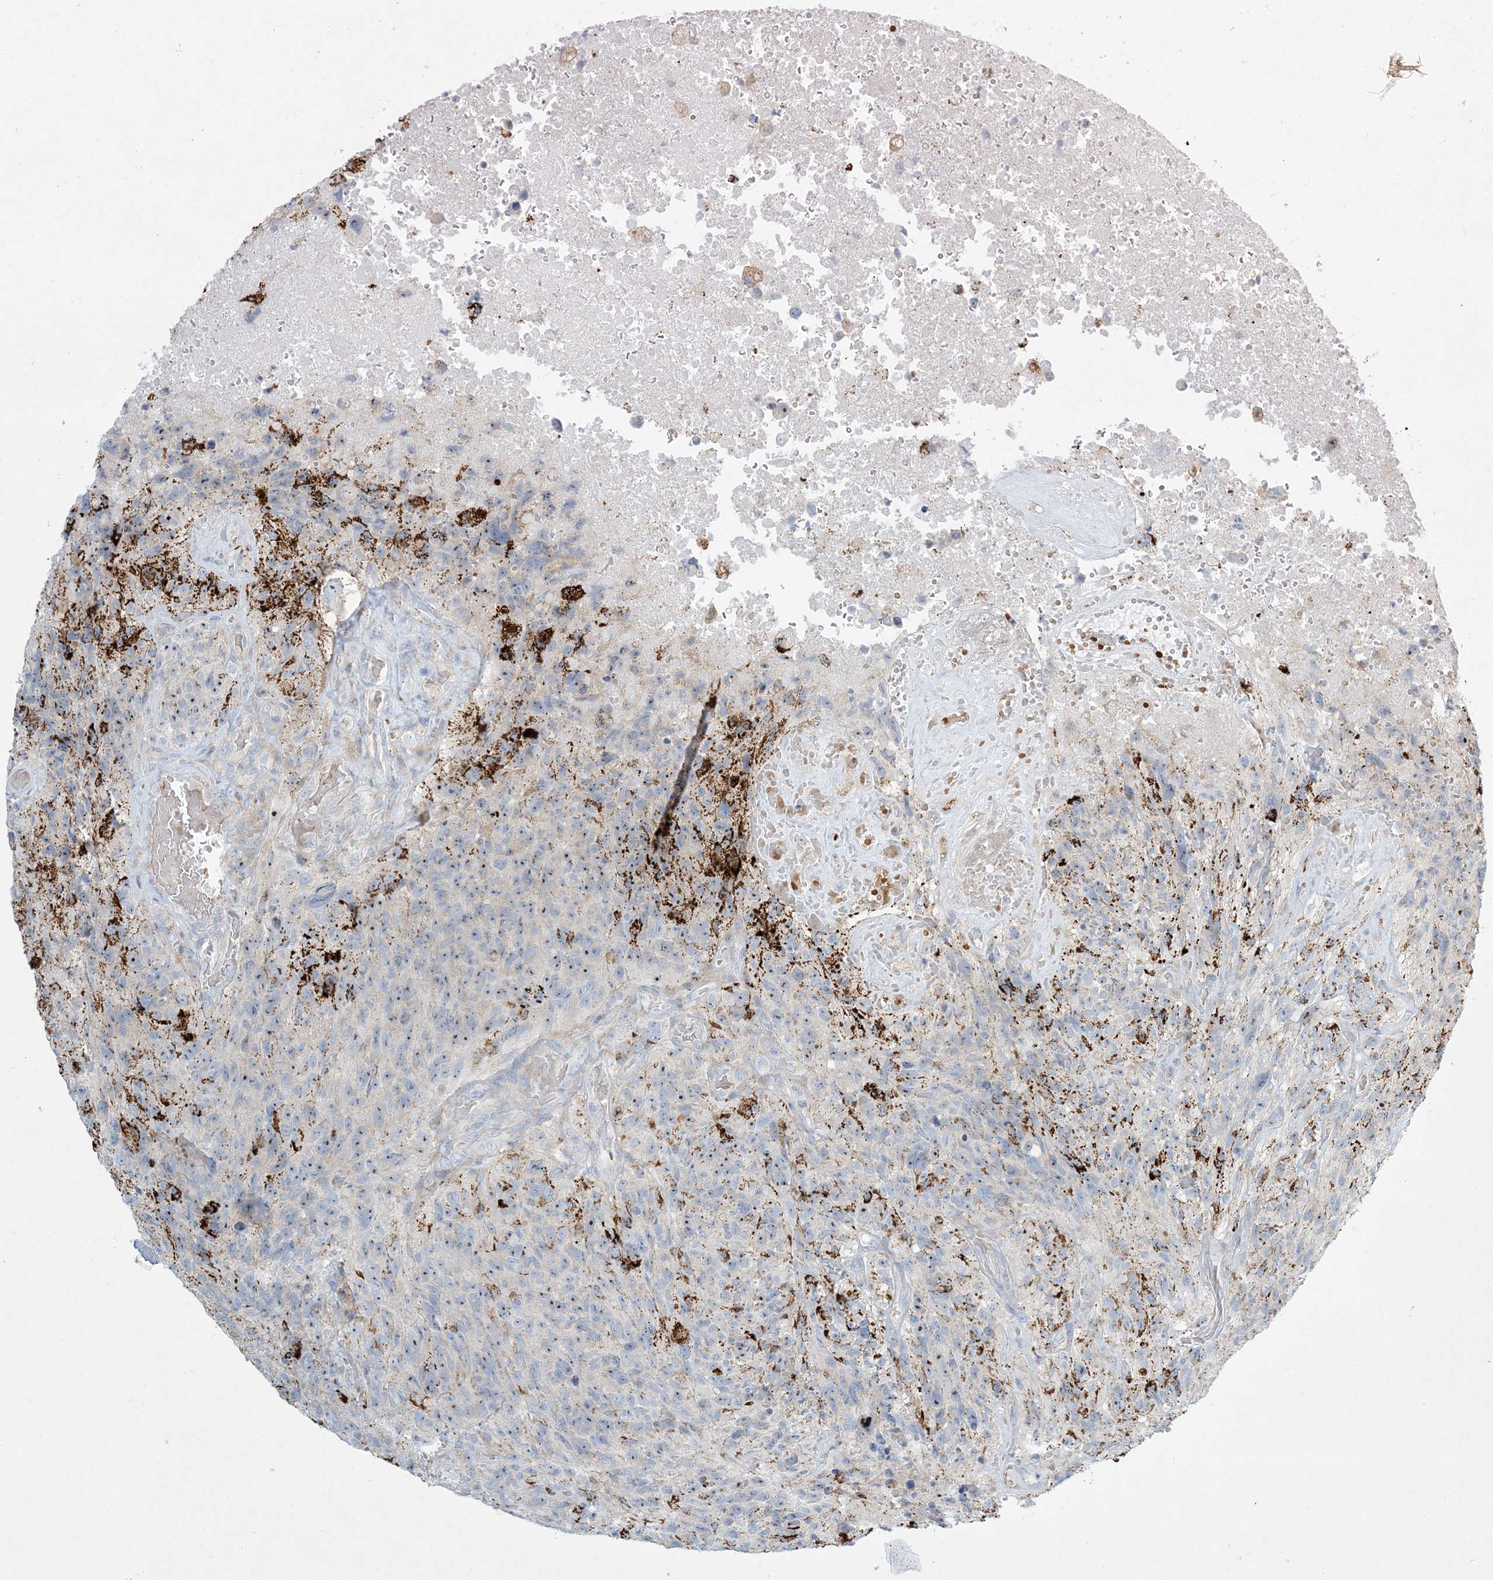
{"staining": {"intensity": "negative", "quantity": "none", "location": "none"}, "tissue": "glioma", "cell_type": "Tumor cells", "image_type": "cancer", "snomed": [{"axis": "morphology", "description": "Glioma, malignant, High grade"}, {"axis": "topography", "description": "Brain"}], "caption": "Tumor cells show no significant protein expression in malignant glioma (high-grade).", "gene": "LTN1", "patient": {"sex": "male", "age": 69}}